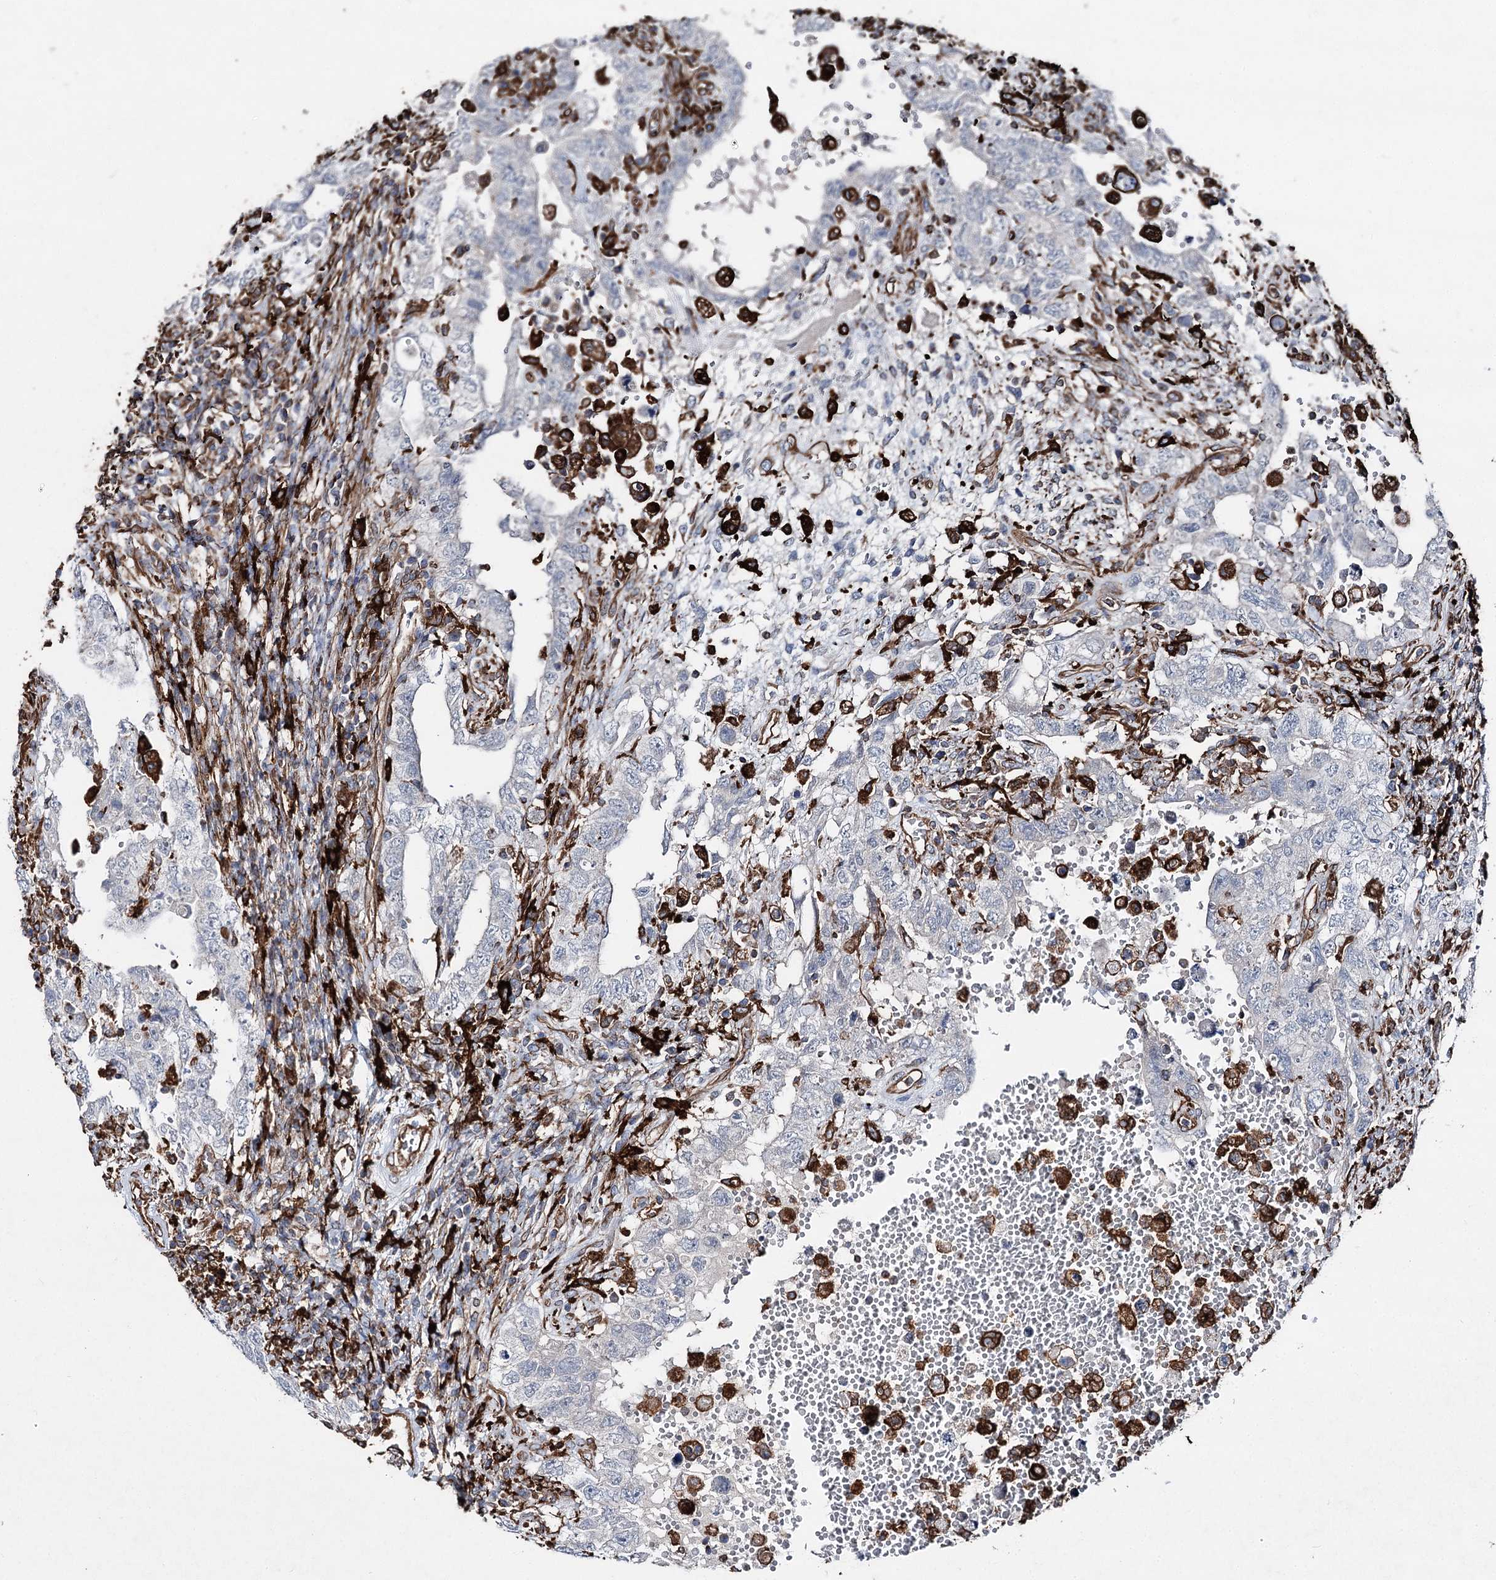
{"staining": {"intensity": "negative", "quantity": "none", "location": "none"}, "tissue": "testis cancer", "cell_type": "Tumor cells", "image_type": "cancer", "snomed": [{"axis": "morphology", "description": "Carcinoma, Embryonal, NOS"}, {"axis": "topography", "description": "Testis"}], "caption": "Testis embryonal carcinoma stained for a protein using immunohistochemistry shows no expression tumor cells.", "gene": "CLEC4M", "patient": {"sex": "male", "age": 26}}